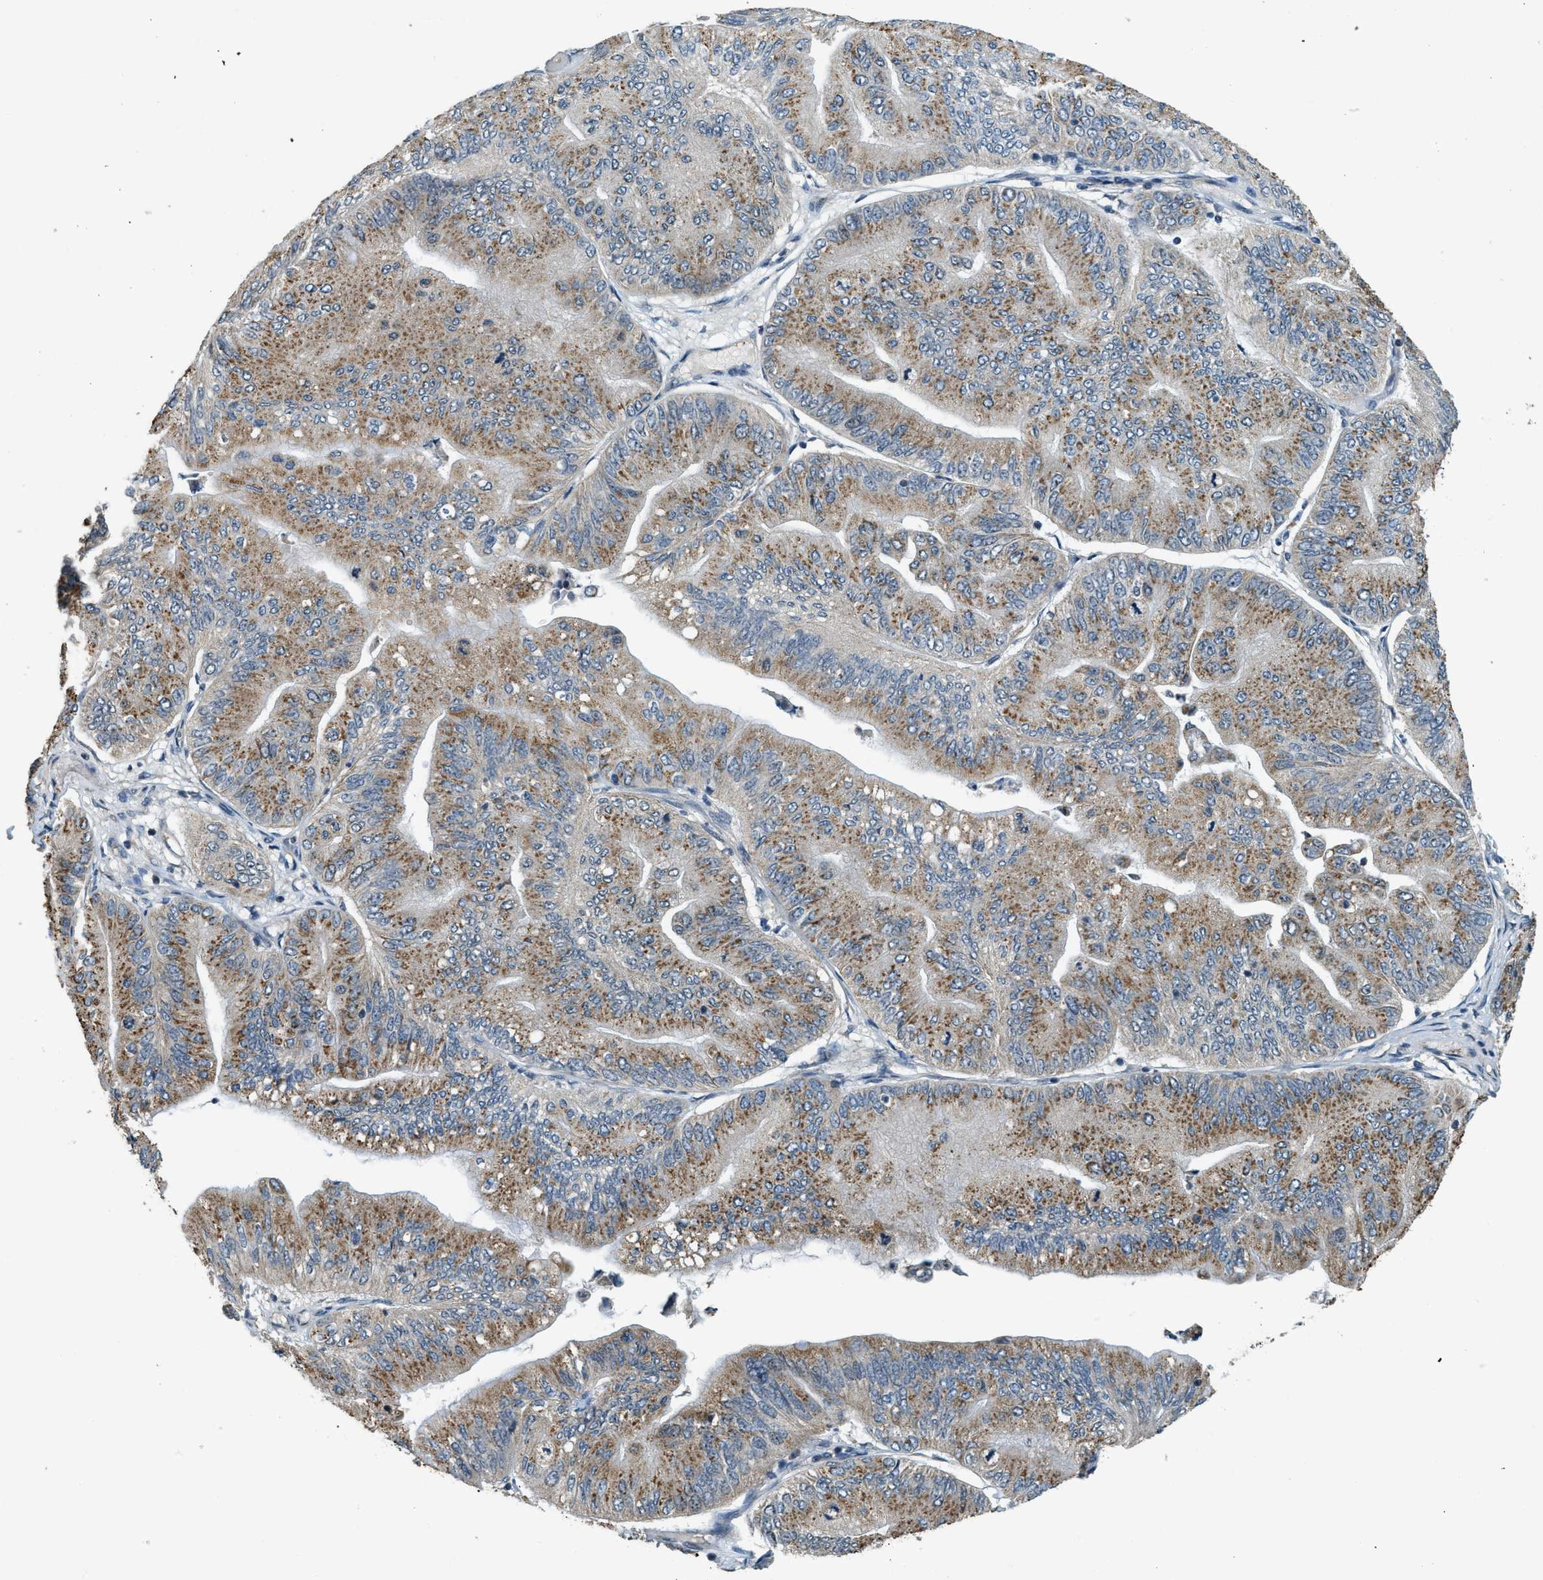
{"staining": {"intensity": "moderate", "quantity": ">75%", "location": "cytoplasmic/membranous"}, "tissue": "ovarian cancer", "cell_type": "Tumor cells", "image_type": "cancer", "snomed": [{"axis": "morphology", "description": "Cystadenocarcinoma, mucinous, NOS"}, {"axis": "topography", "description": "Ovary"}], "caption": "High-magnification brightfield microscopy of ovarian cancer (mucinous cystadenocarcinoma) stained with DAB (brown) and counterstained with hematoxylin (blue). tumor cells exhibit moderate cytoplasmic/membranous expression is present in about>75% of cells.", "gene": "MED21", "patient": {"sex": "female", "age": 61}}